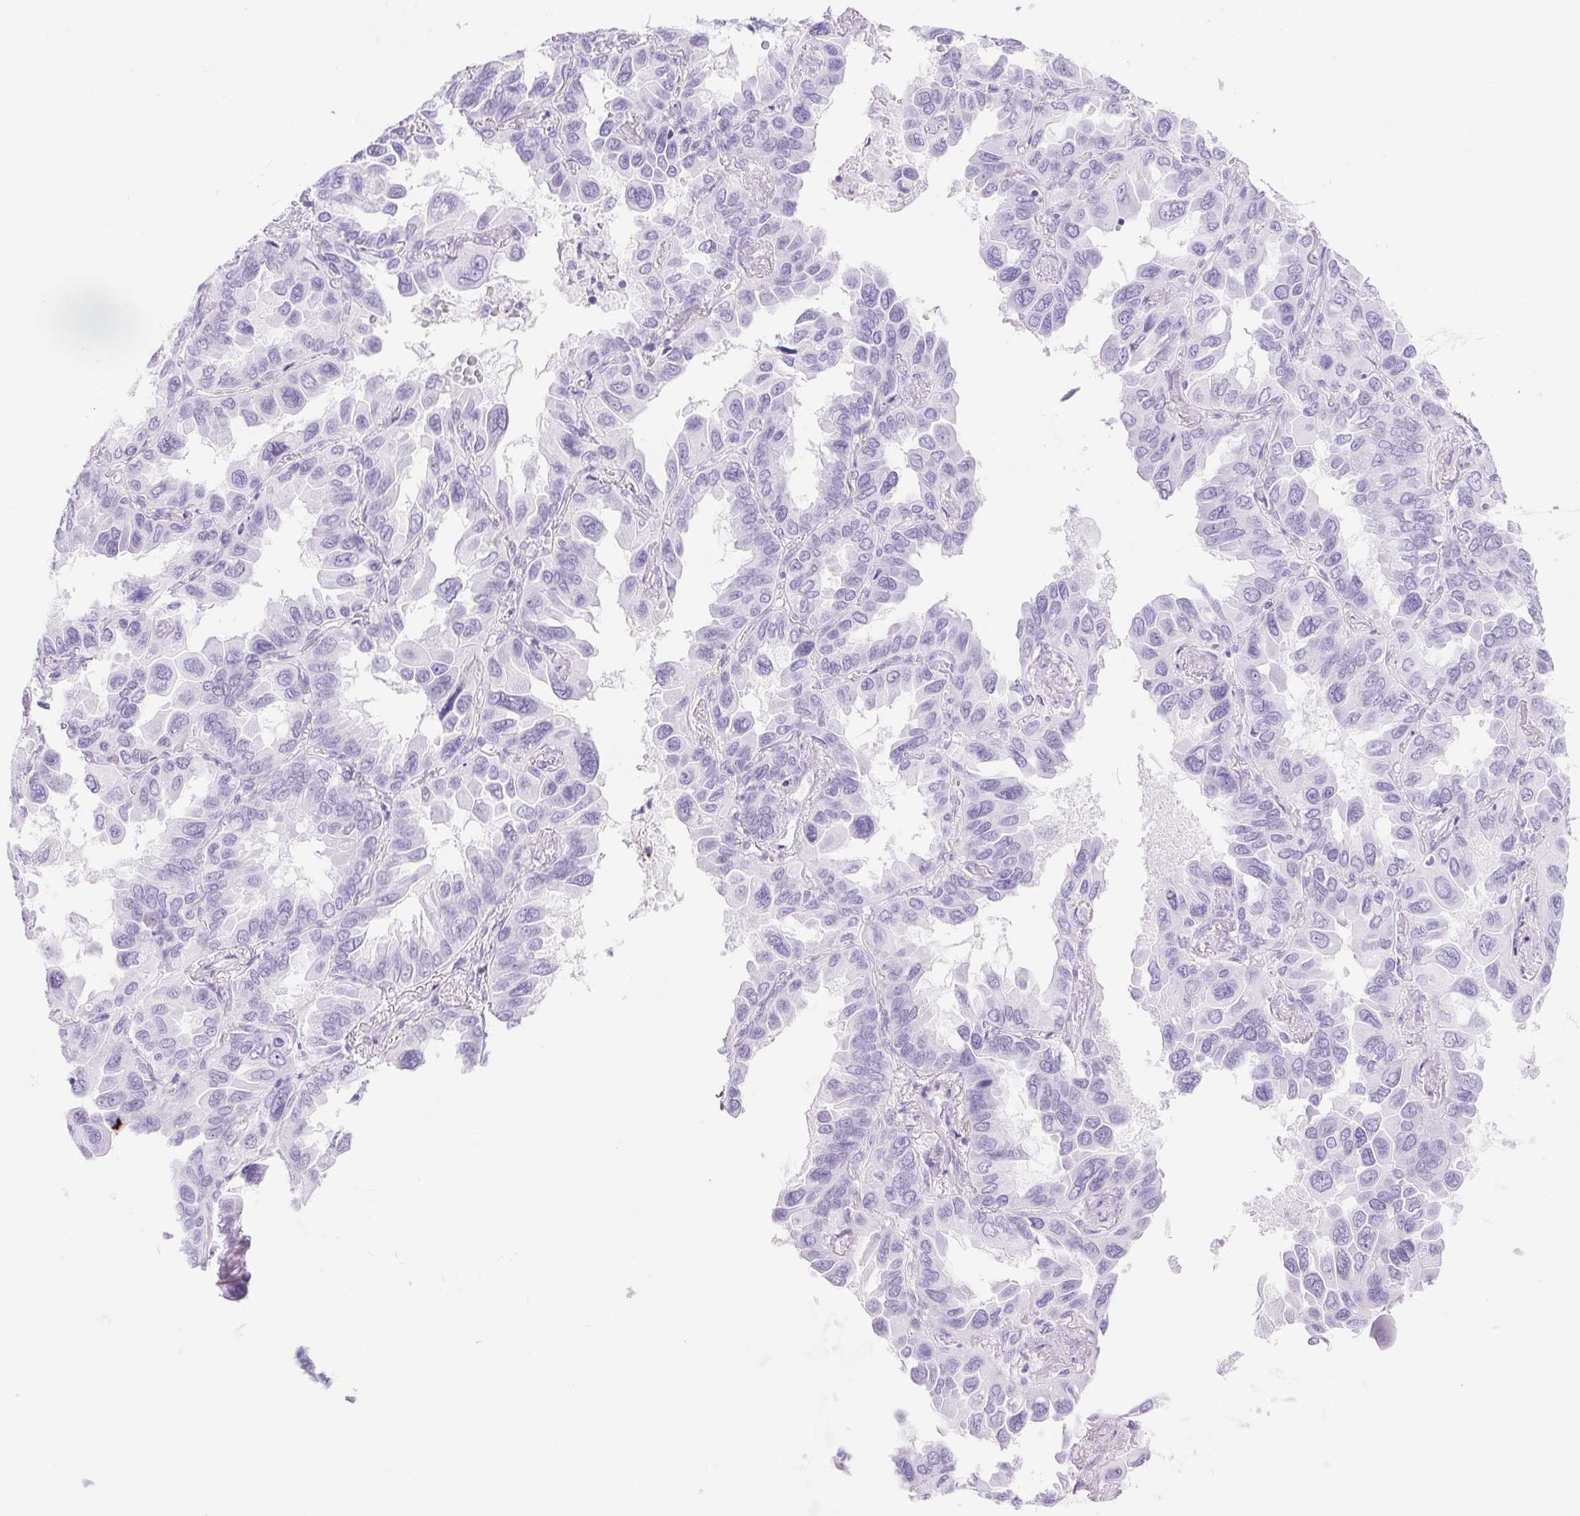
{"staining": {"intensity": "negative", "quantity": "none", "location": "none"}, "tissue": "lung cancer", "cell_type": "Tumor cells", "image_type": "cancer", "snomed": [{"axis": "morphology", "description": "Adenocarcinoma, NOS"}, {"axis": "topography", "description": "Lung"}], "caption": "Image shows no protein expression in tumor cells of lung cancer tissue. (DAB (3,3'-diaminobenzidine) immunohistochemistry visualized using brightfield microscopy, high magnification).", "gene": "ERP27", "patient": {"sex": "male", "age": 64}}